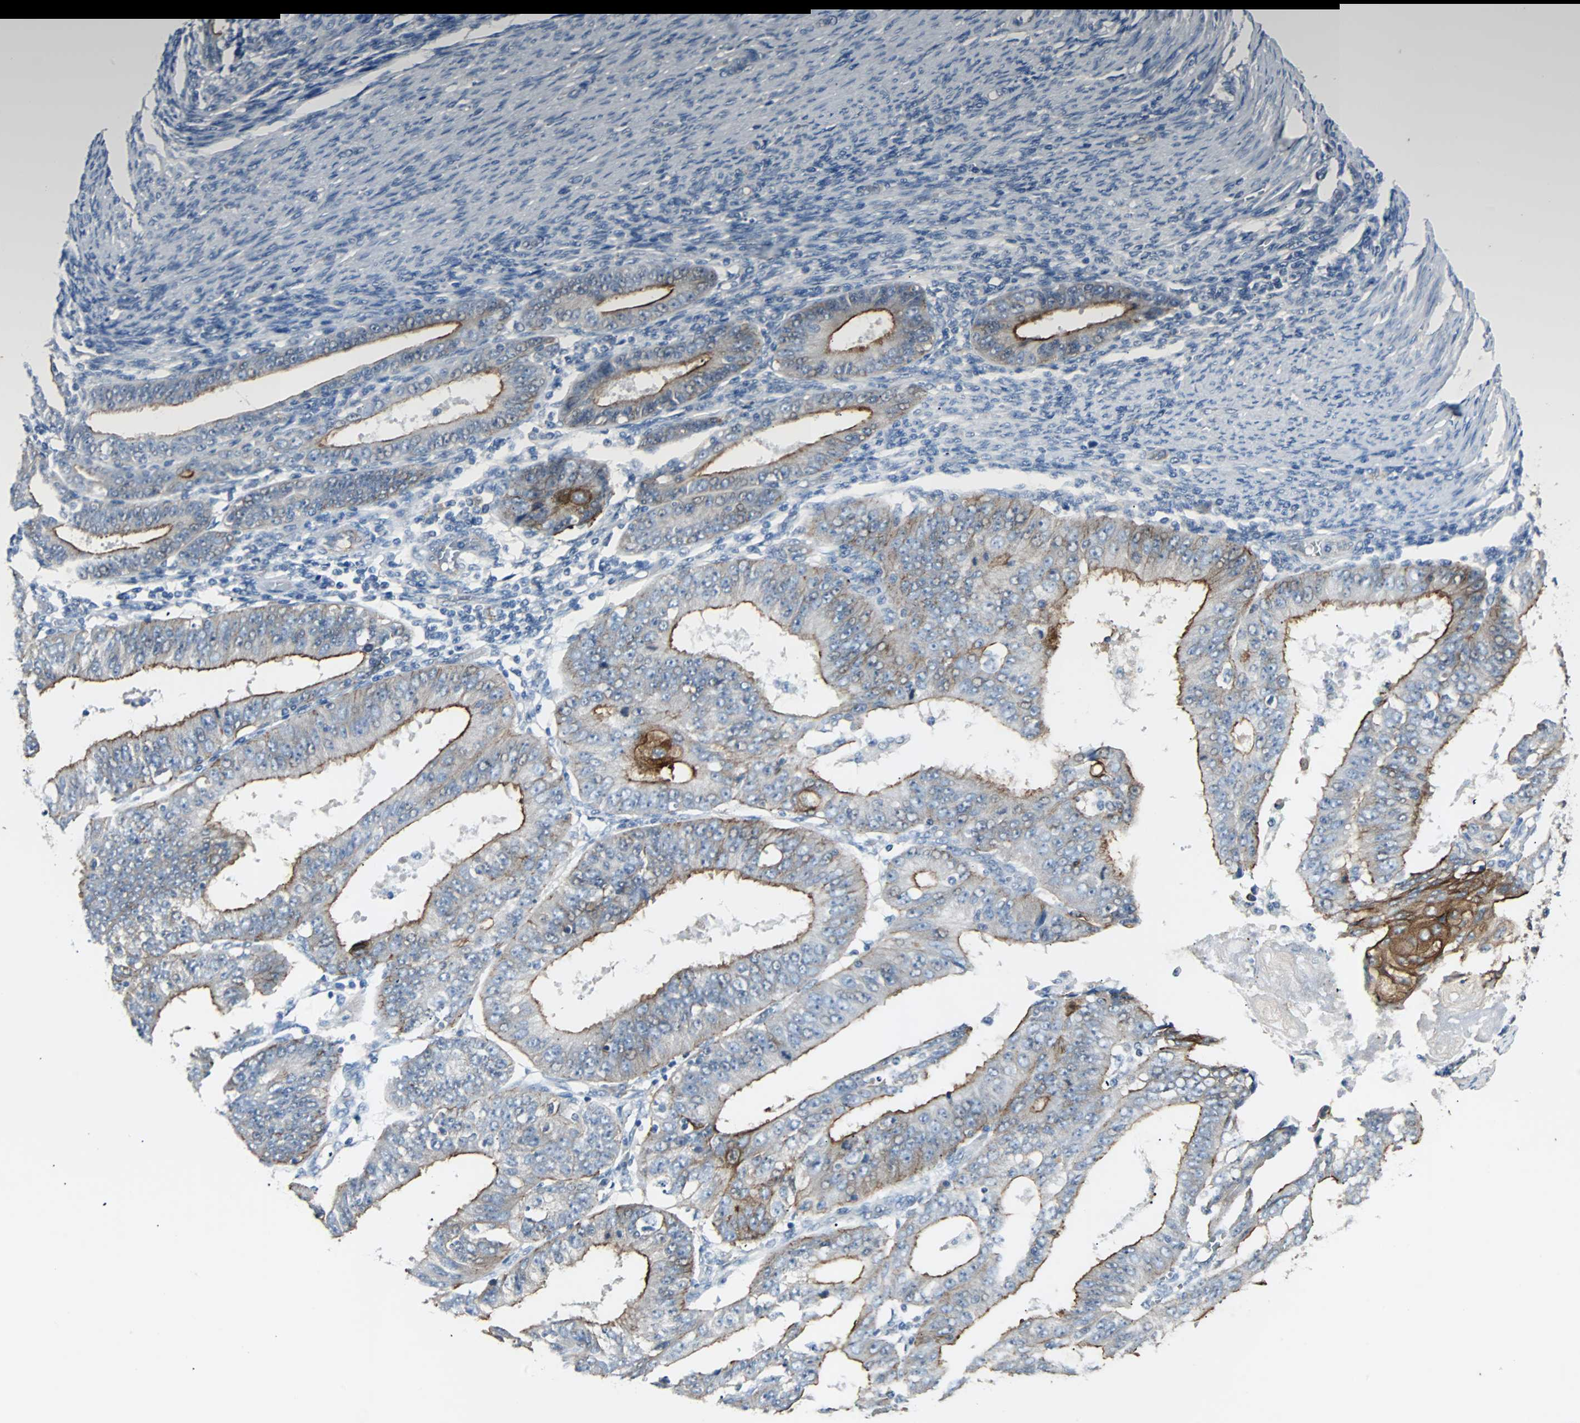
{"staining": {"intensity": "moderate", "quantity": "25%-75%", "location": "cytoplasmic/membranous"}, "tissue": "endometrial cancer", "cell_type": "Tumor cells", "image_type": "cancer", "snomed": [{"axis": "morphology", "description": "Adenocarcinoma, NOS"}, {"axis": "topography", "description": "Endometrium"}], "caption": "Endometrial cancer (adenocarcinoma) was stained to show a protein in brown. There is medium levels of moderate cytoplasmic/membranous expression in approximately 25%-75% of tumor cells.", "gene": "CMC2", "patient": {"sex": "female", "age": 42}}